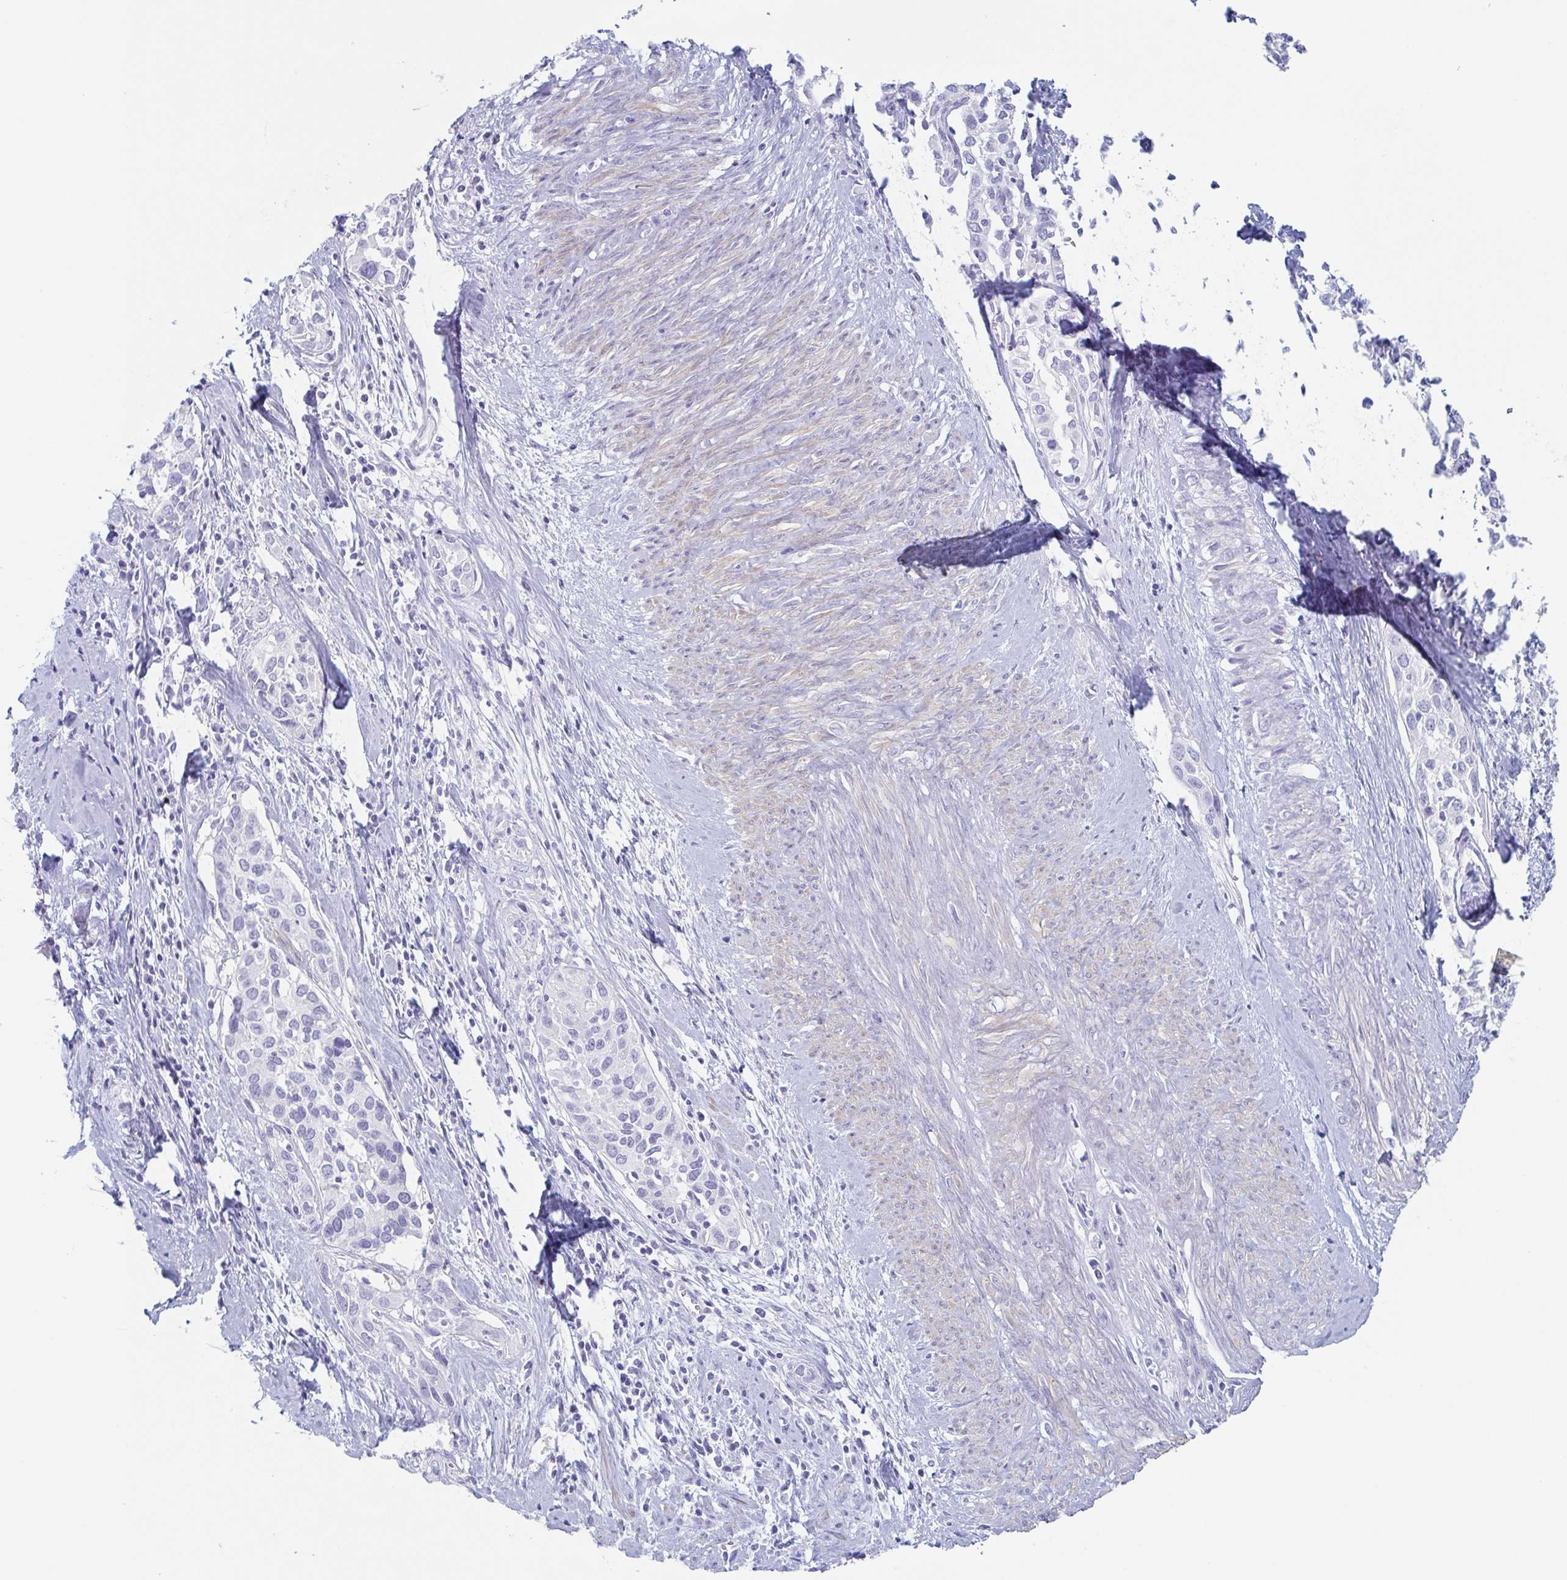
{"staining": {"intensity": "negative", "quantity": "none", "location": "none"}, "tissue": "cervical cancer", "cell_type": "Tumor cells", "image_type": "cancer", "snomed": [{"axis": "morphology", "description": "Squamous cell carcinoma, NOS"}, {"axis": "topography", "description": "Cervix"}], "caption": "IHC of human squamous cell carcinoma (cervical) reveals no staining in tumor cells.", "gene": "TAGLN3", "patient": {"sex": "female", "age": 51}}